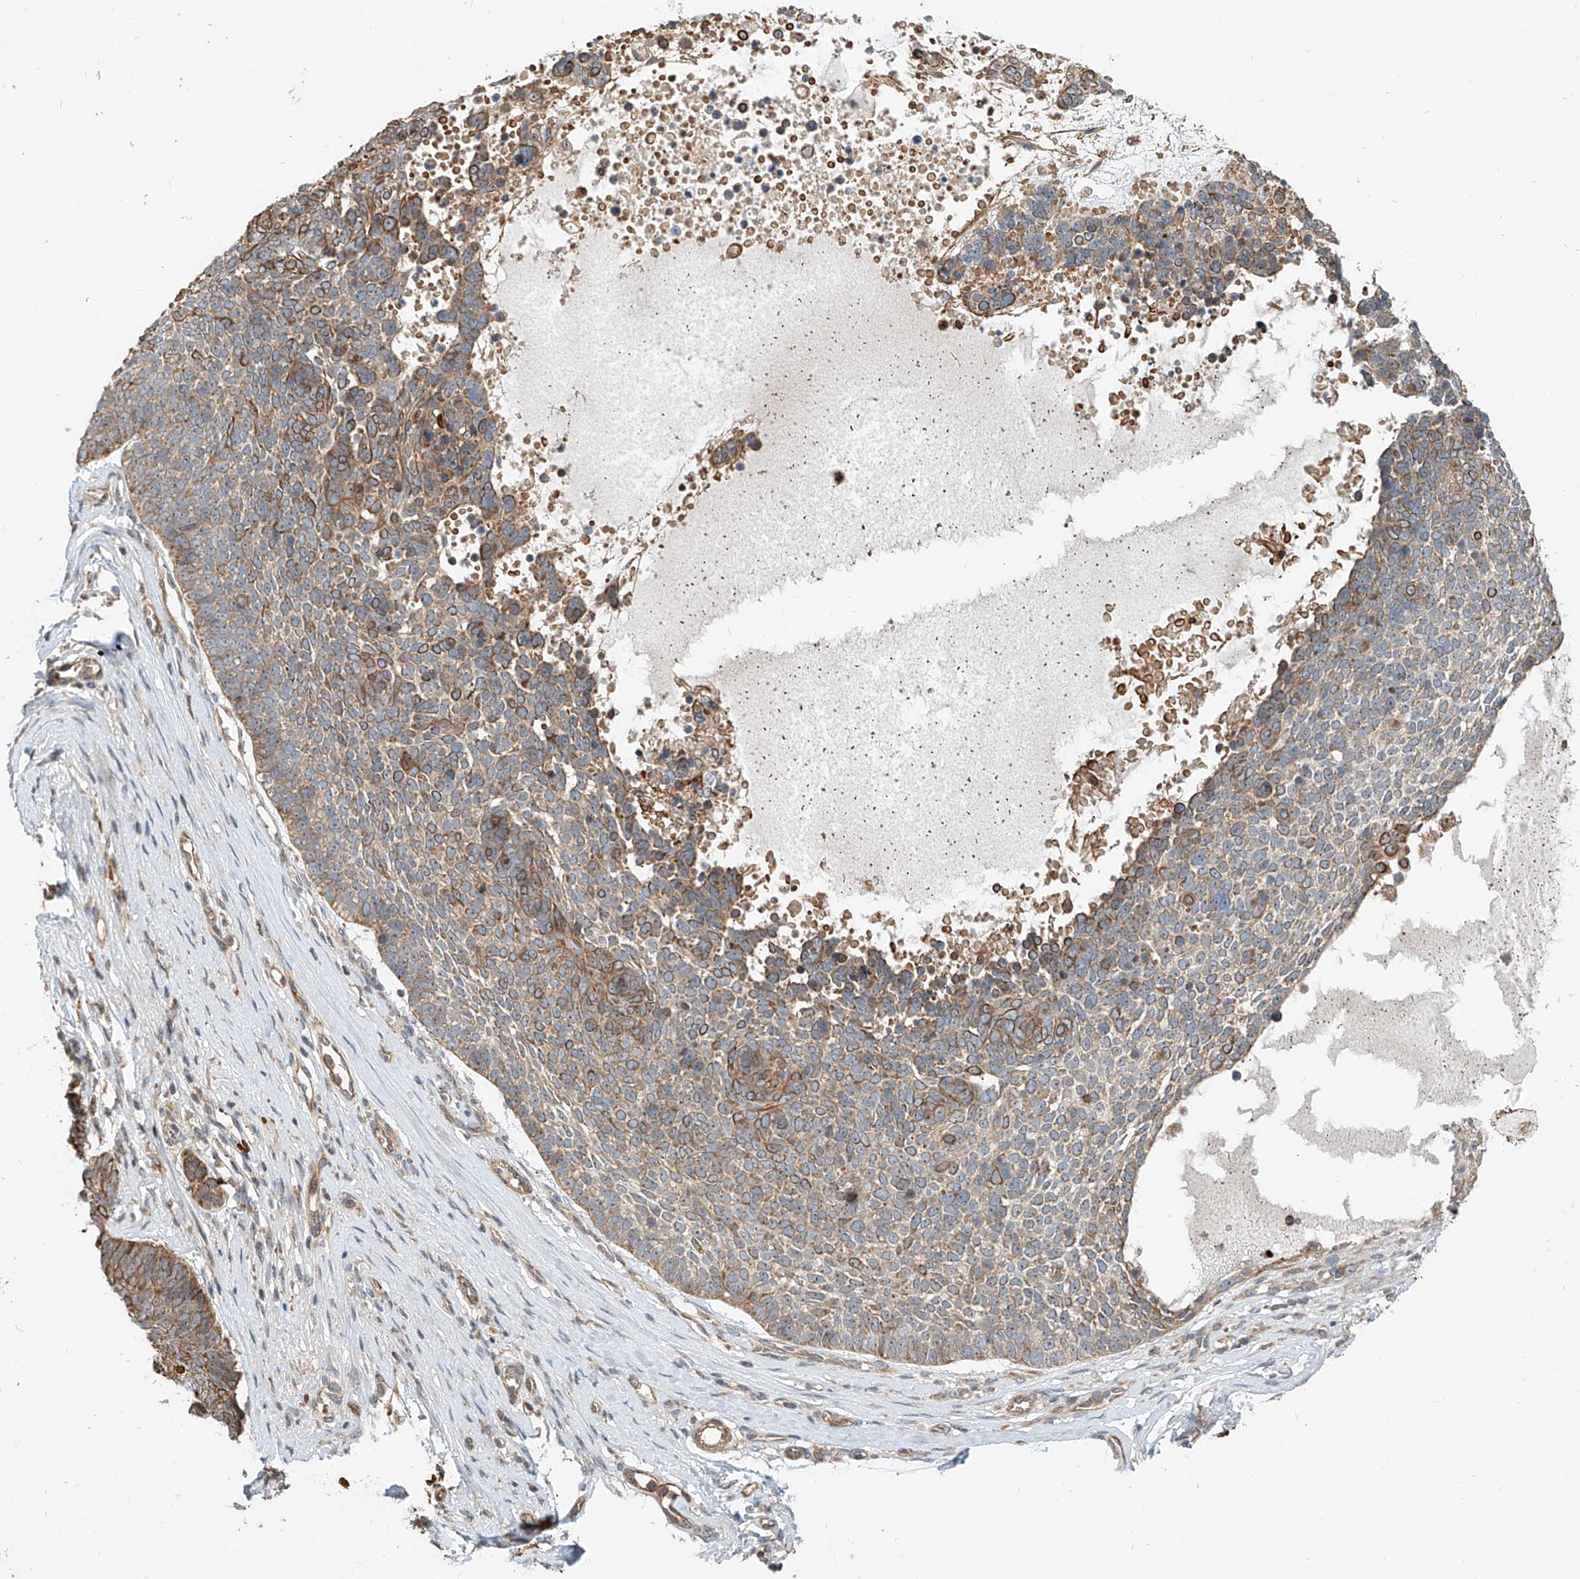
{"staining": {"intensity": "strong", "quantity": "25%-75%", "location": "cytoplasmic/membranous"}, "tissue": "skin cancer", "cell_type": "Tumor cells", "image_type": "cancer", "snomed": [{"axis": "morphology", "description": "Basal cell carcinoma"}, {"axis": "topography", "description": "Skin"}], "caption": "Tumor cells exhibit high levels of strong cytoplasmic/membranous expression in approximately 25%-75% of cells in human skin cancer.", "gene": "CPAMD8", "patient": {"sex": "female", "age": 81}}